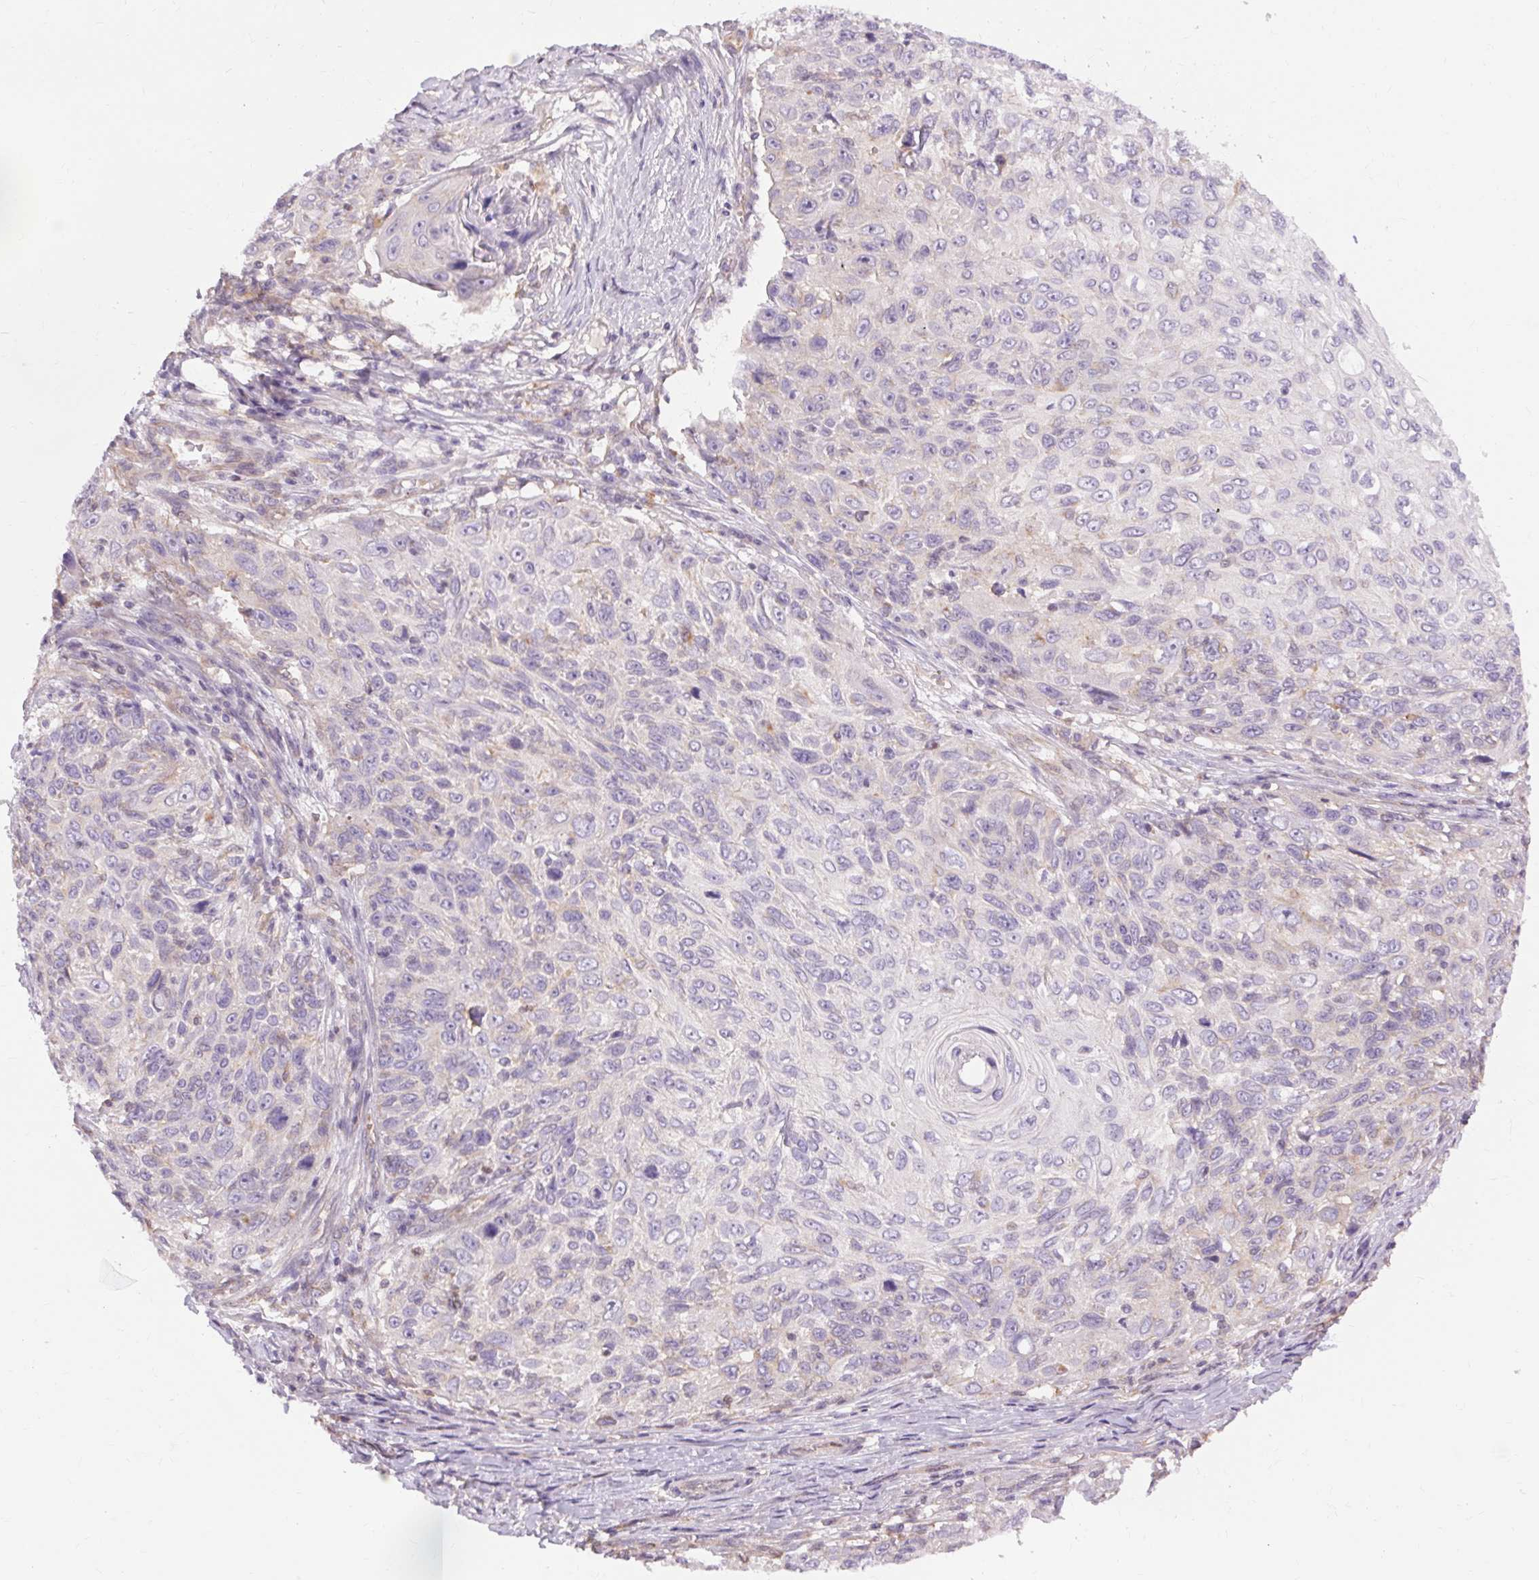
{"staining": {"intensity": "negative", "quantity": "none", "location": "none"}, "tissue": "skin cancer", "cell_type": "Tumor cells", "image_type": "cancer", "snomed": [{"axis": "morphology", "description": "Squamous cell carcinoma, NOS"}, {"axis": "topography", "description": "Skin"}], "caption": "This is an IHC image of squamous cell carcinoma (skin). There is no expression in tumor cells.", "gene": "TM6SF1", "patient": {"sex": "male", "age": 92}}